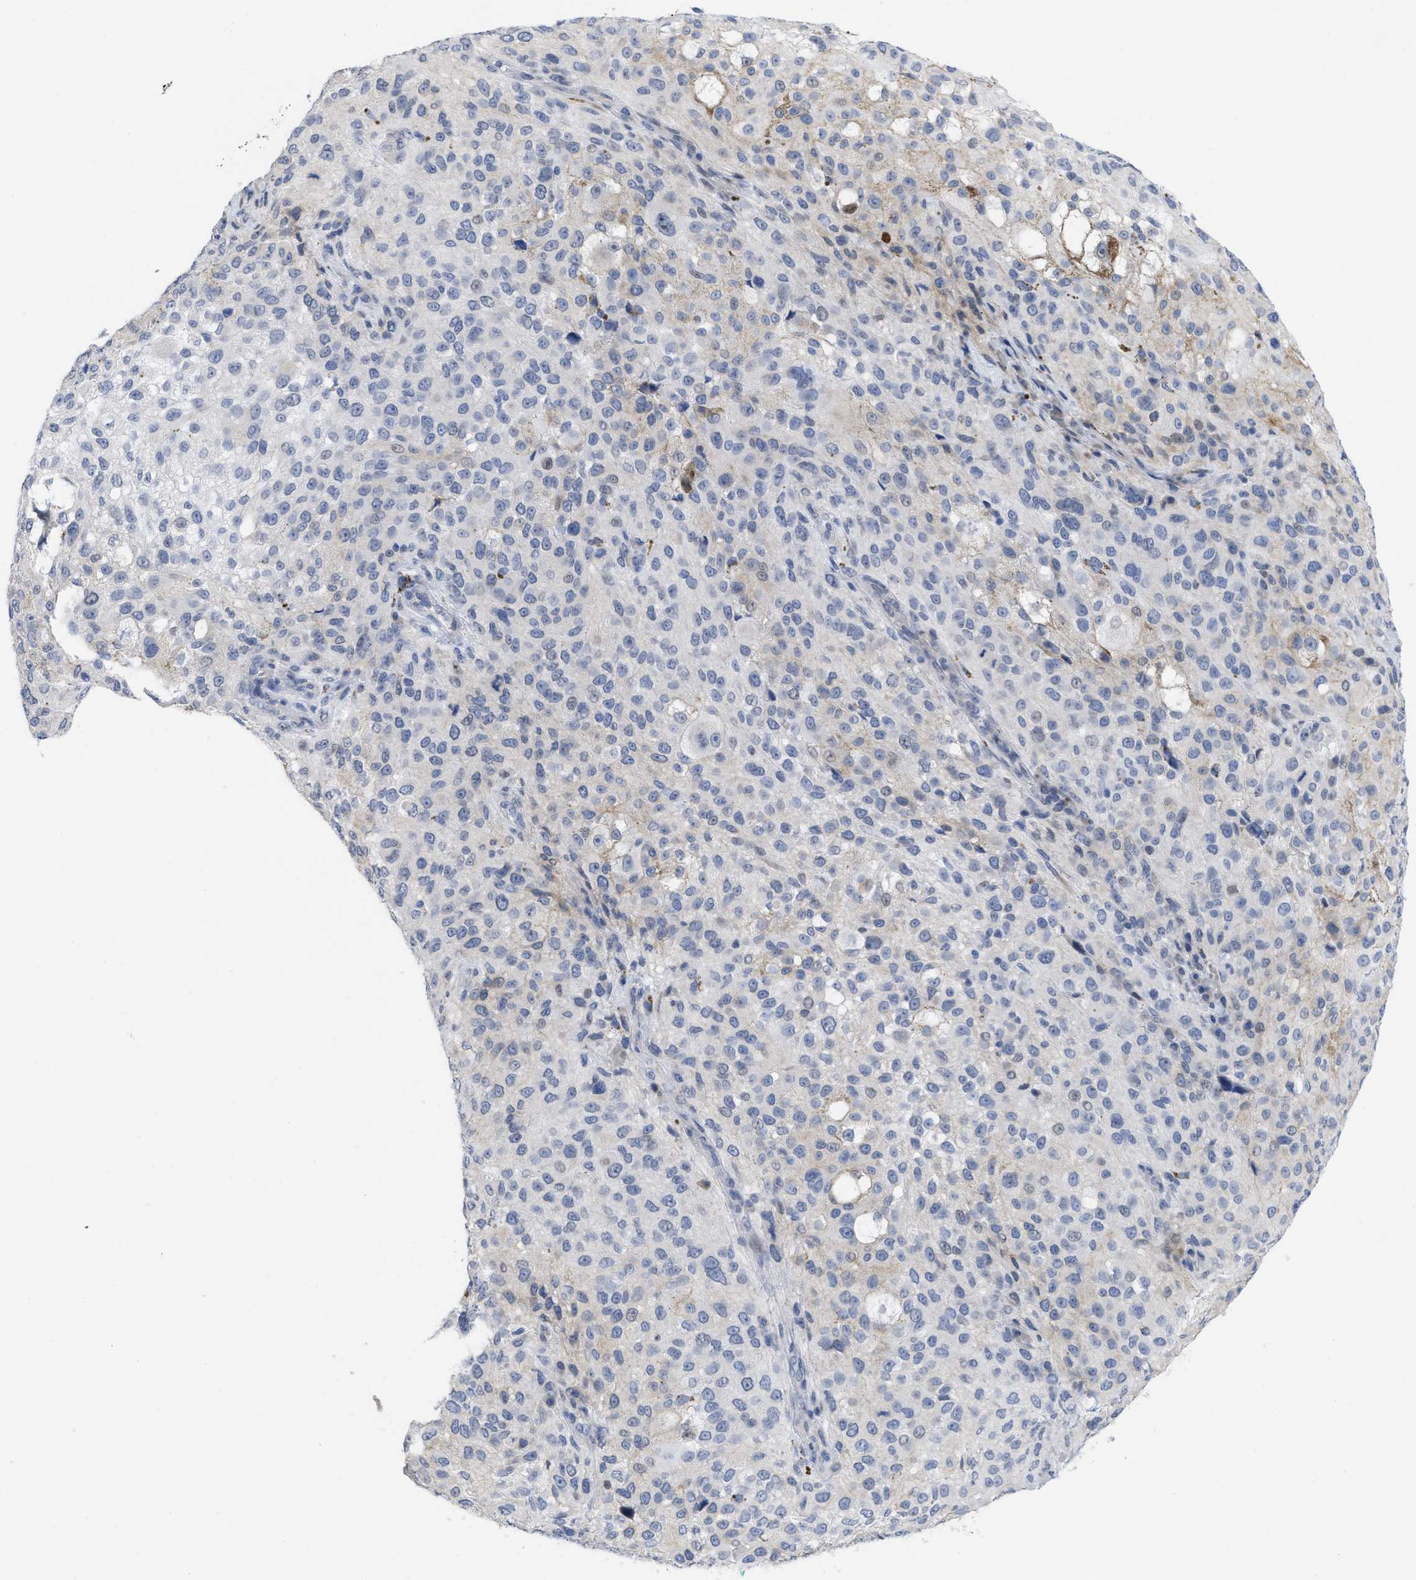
{"staining": {"intensity": "negative", "quantity": "none", "location": "none"}, "tissue": "melanoma", "cell_type": "Tumor cells", "image_type": "cancer", "snomed": [{"axis": "morphology", "description": "Necrosis, NOS"}, {"axis": "morphology", "description": "Malignant melanoma, NOS"}, {"axis": "topography", "description": "Skin"}], "caption": "Photomicrograph shows no protein expression in tumor cells of melanoma tissue. (Brightfield microscopy of DAB immunohistochemistry (IHC) at high magnification).", "gene": "ACKR1", "patient": {"sex": "female", "age": 87}}